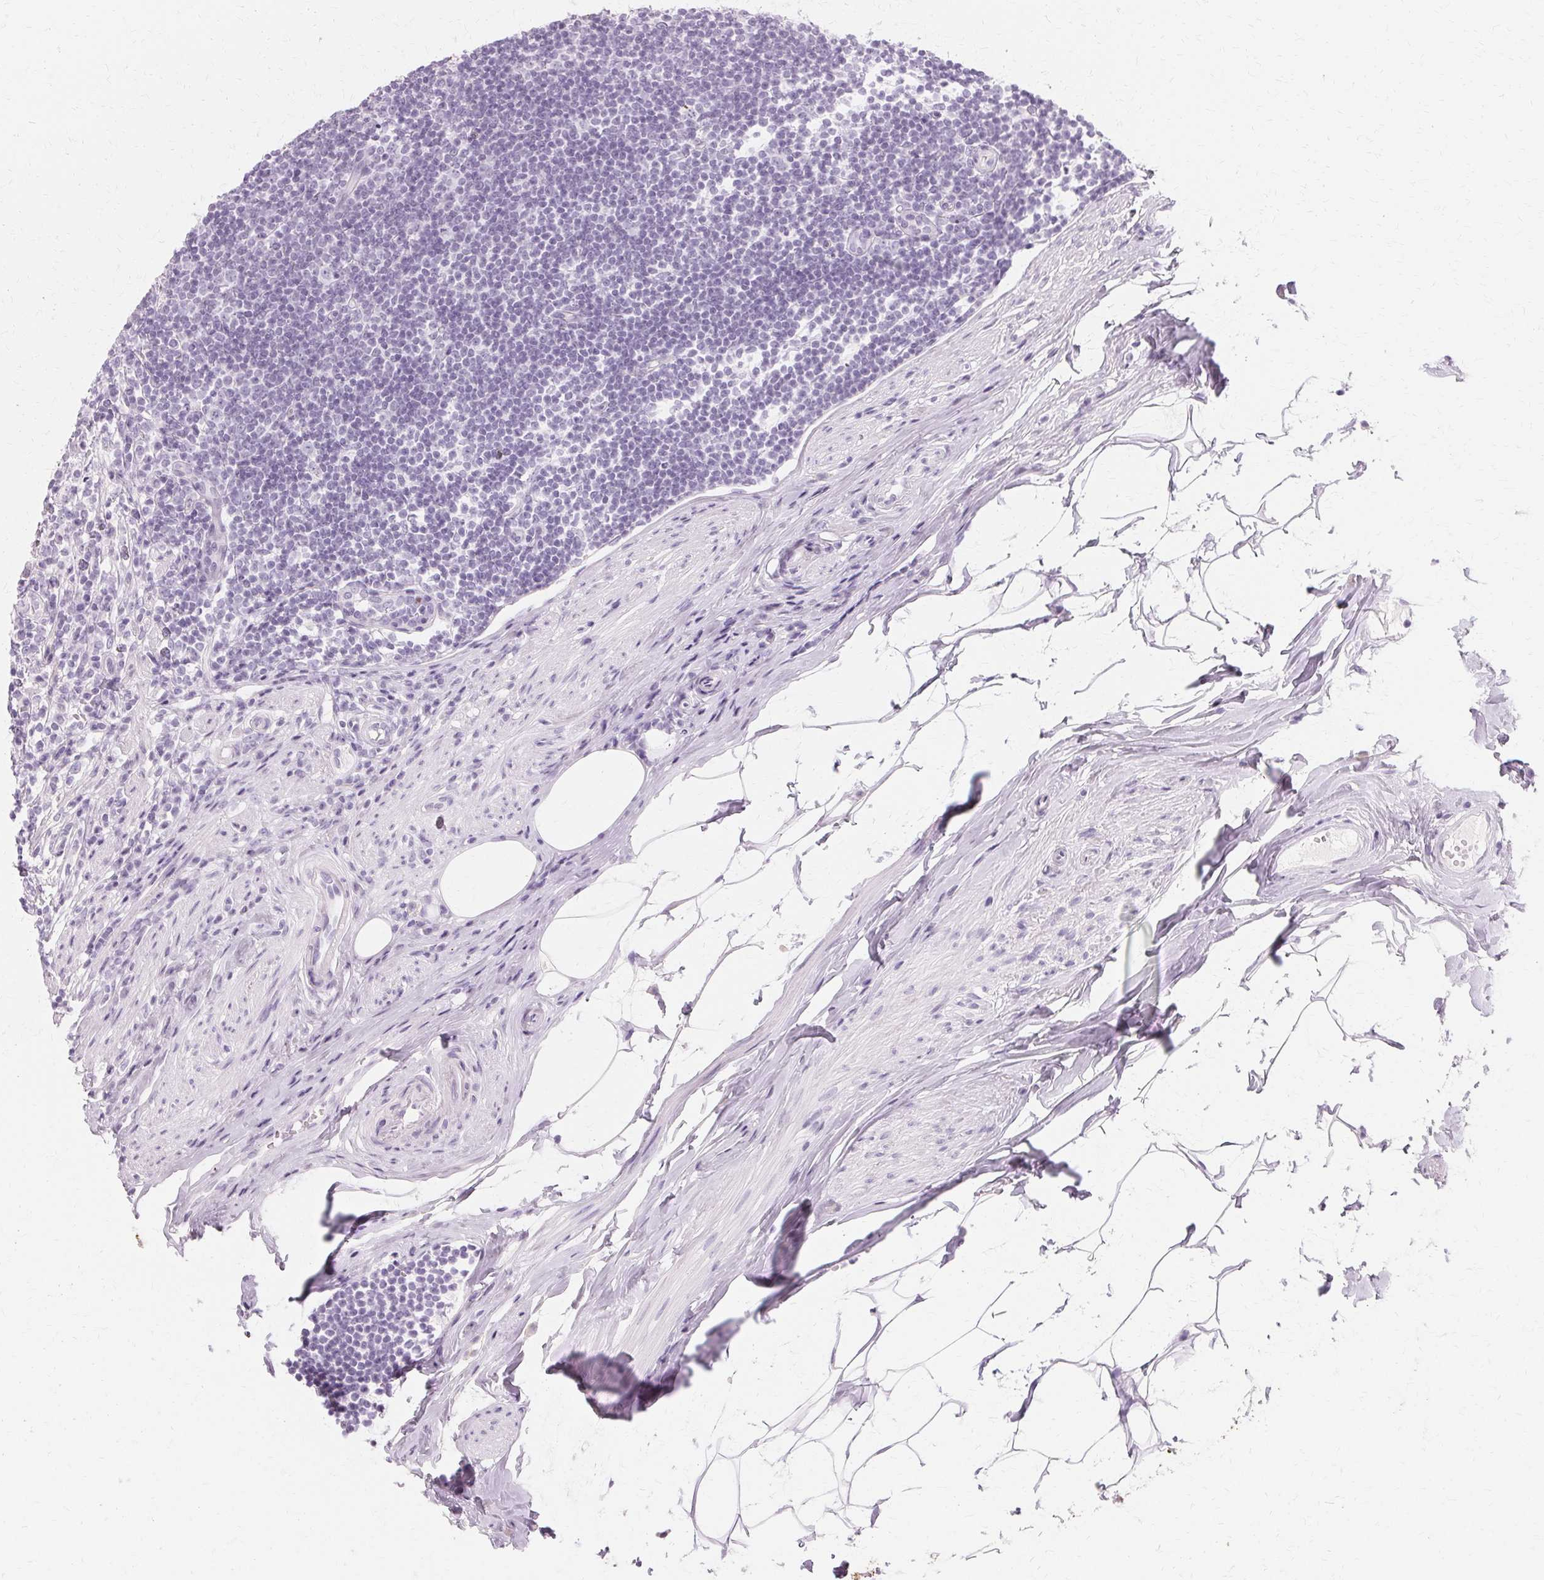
{"staining": {"intensity": "negative", "quantity": "none", "location": "none"}, "tissue": "appendix", "cell_type": "Glandular cells", "image_type": "normal", "snomed": [{"axis": "morphology", "description": "Normal tissue, NOS"}, {"axis": "topography", "description": "Appendix"}], "caption": "Histopathology image shows no significant protein positivity in glandular cells of unremarkable appendix.", "gene": "KRT6A", "patient": {"sex": "female", "age": 56}}